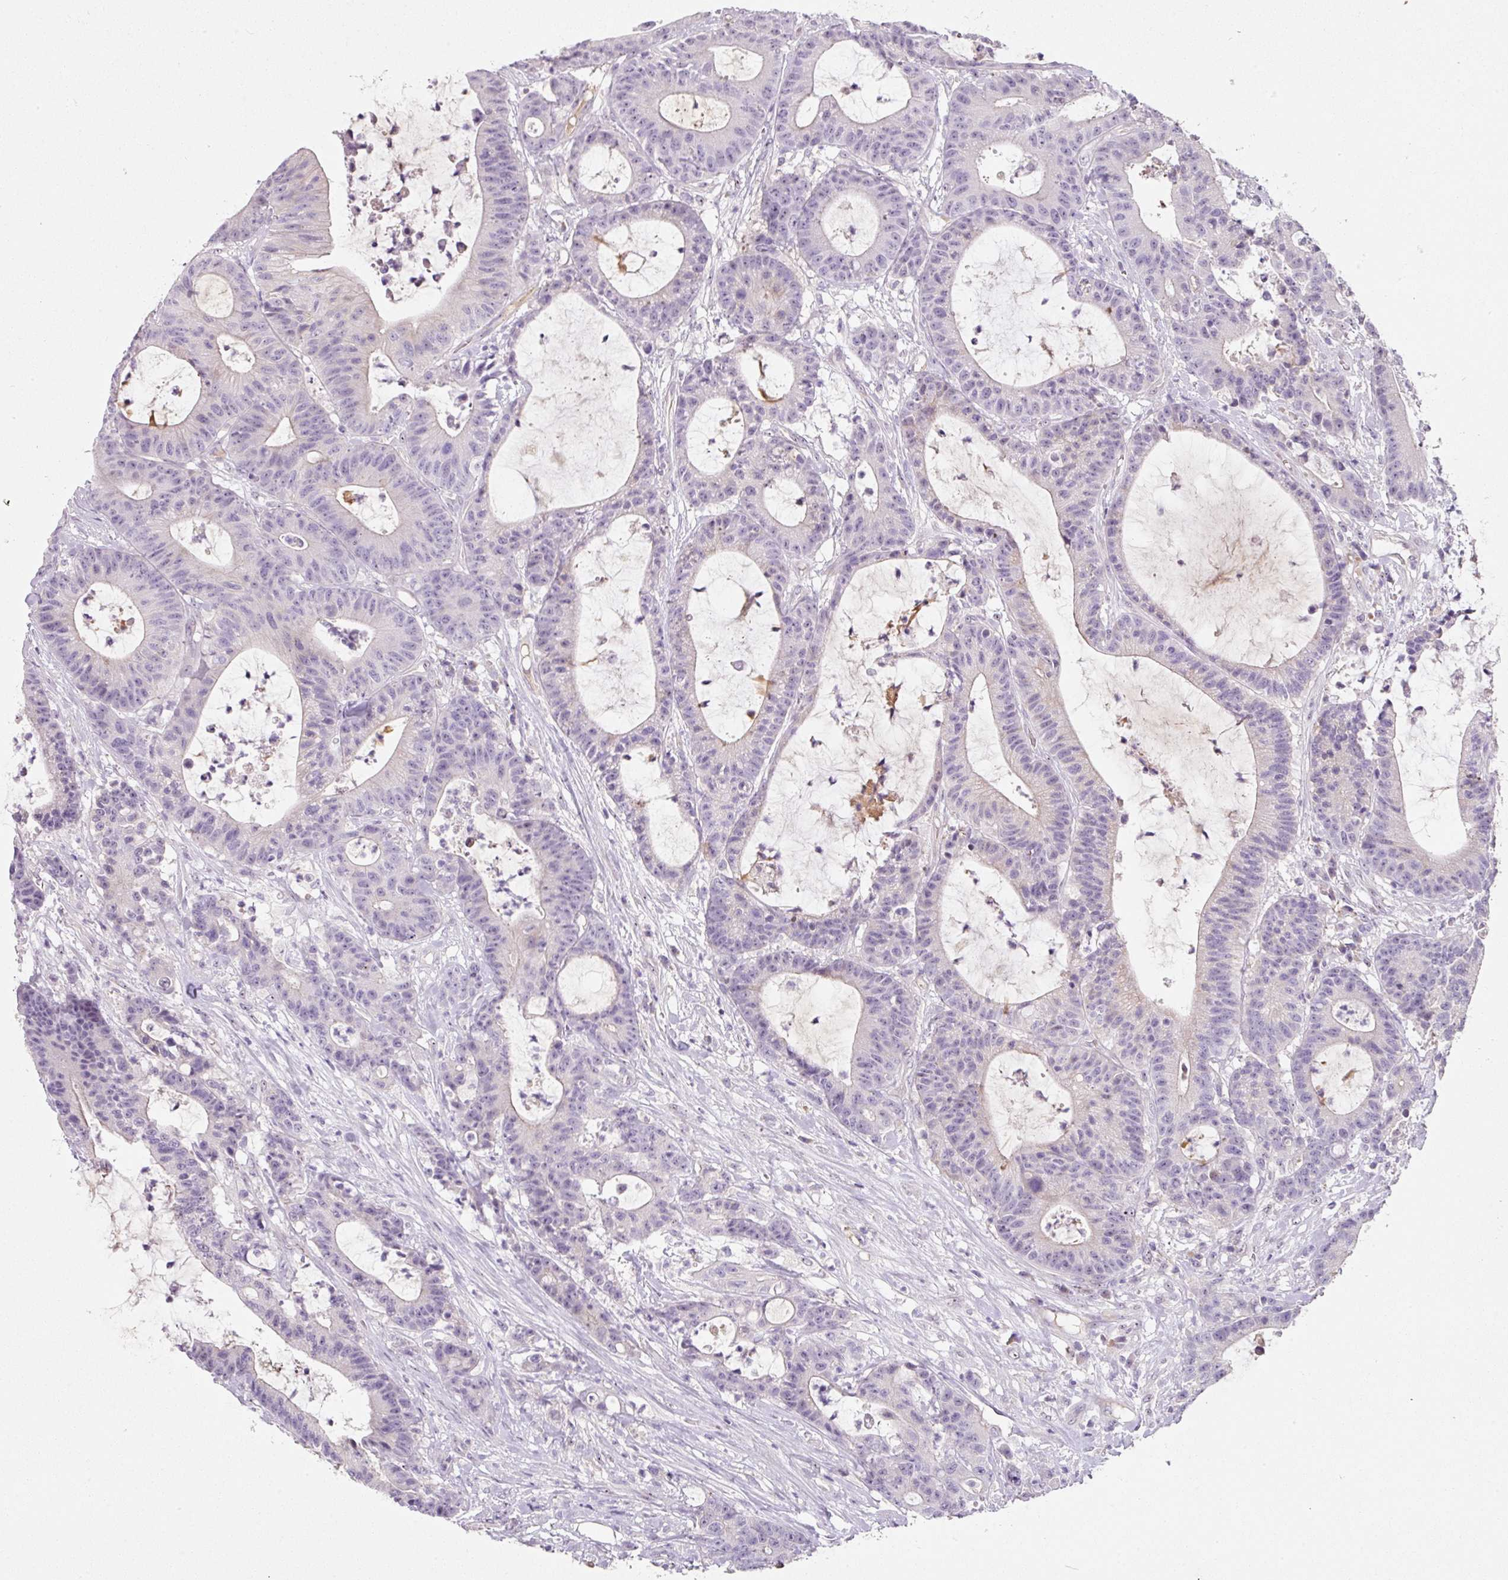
{"staining": {"intensity": "negative", "quantity": "none", "location": "none"}, "tissue": "colorectal cancer", "cell_type": "Tumor cells", "image_type": "cancer", "snomed": [{"axis": "morphology", "description": "Adenocarcinoma, NOS"}, {"axis": "topography", "description": "Colon"}], "caption": "A high-resolution image shows IHC staining of colorectal adenocarcinoma, which shows no significant expression in tumor cells. Brightfield microscopy of immunohistochemistry stained with DAB (brown) and hematoxylin (blue), captured at high magnification.", "gene": "TMEM37", "patient": {"sex": "female", "age": 84}}